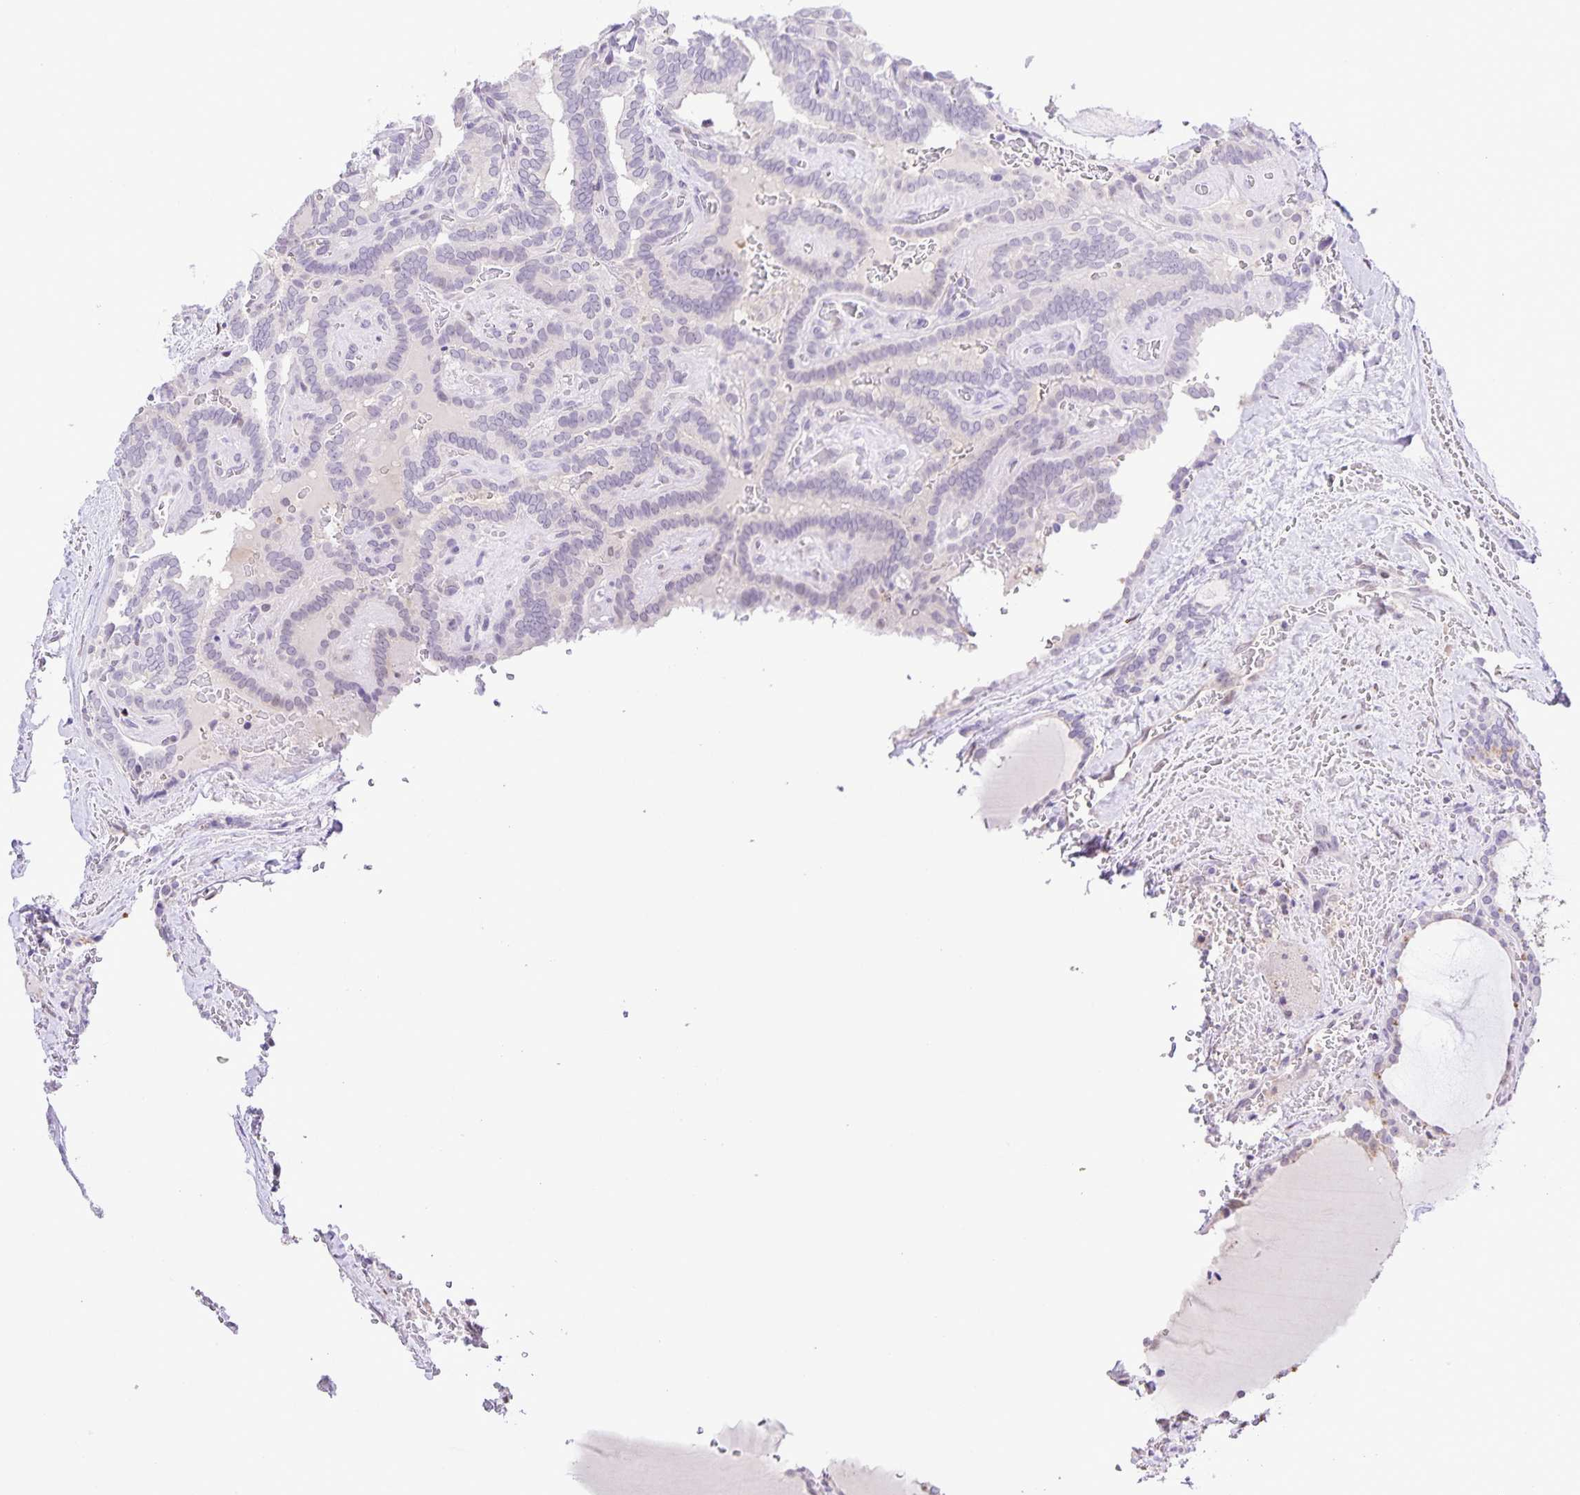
{"staining": {"intensity": "negative", "quantity": "none", "location": "none"}, "tissue": "thyroid cancer", "cell_type": "Tumor cells", "image_type": "cancer", "snomed": [{"axis": "morphology", "description": "Papillary adenocarcinoma, NOS"}, {"axis": "topography", "description": "Thyroid gland"}], "caption": "Thyroid cancer stained for a protein using IHC demonstrates no positivity tumor cells.", "gene": "ONECUT2", "patient": {"sex": "female", "age": 21}}